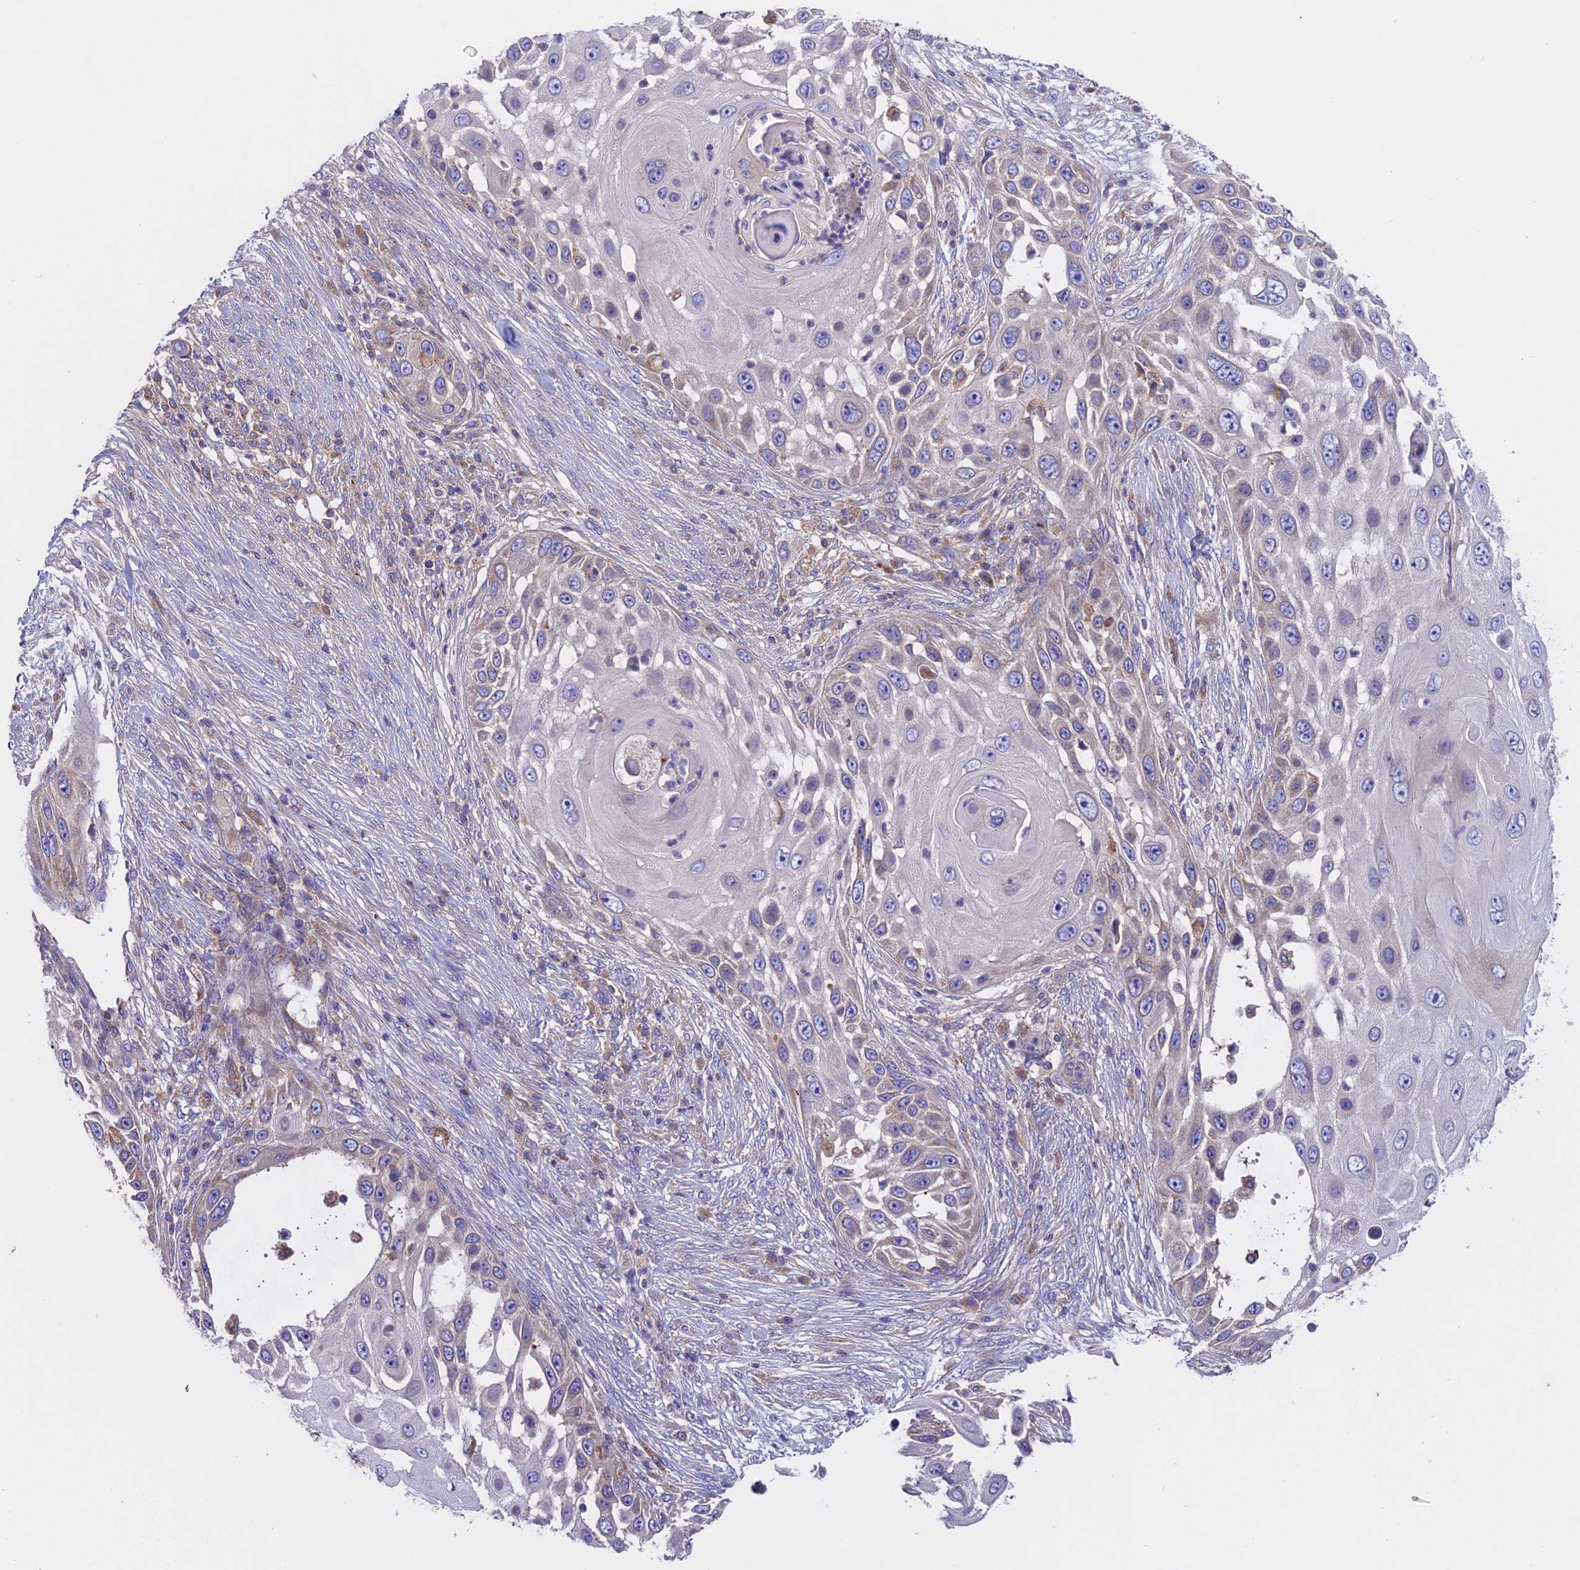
{"staining": {"intensity": "weak", "quantity": "<25%", "location": "cytoplasmic/membranous"}, "tissue": "skin cancer", "cell_type": "Tumor cells", "image_type": "cancer", "snomed": [{"axis": "morphology", "description": "Squamous cell carcinoma, NOS"}, {"axis": "topography", "description": "Skin"}], "caption": "Protein analysis of squamous cell carcinoma (skin) displays no significant positivity in tumor cells. (Brightfield microscopy of DAB (3,3'-diaminobenzidine) immunohistochemistry (IHC) at high magnification).", "gene": "PTPN9", "patient": {"sex": "female", "age": 44}}